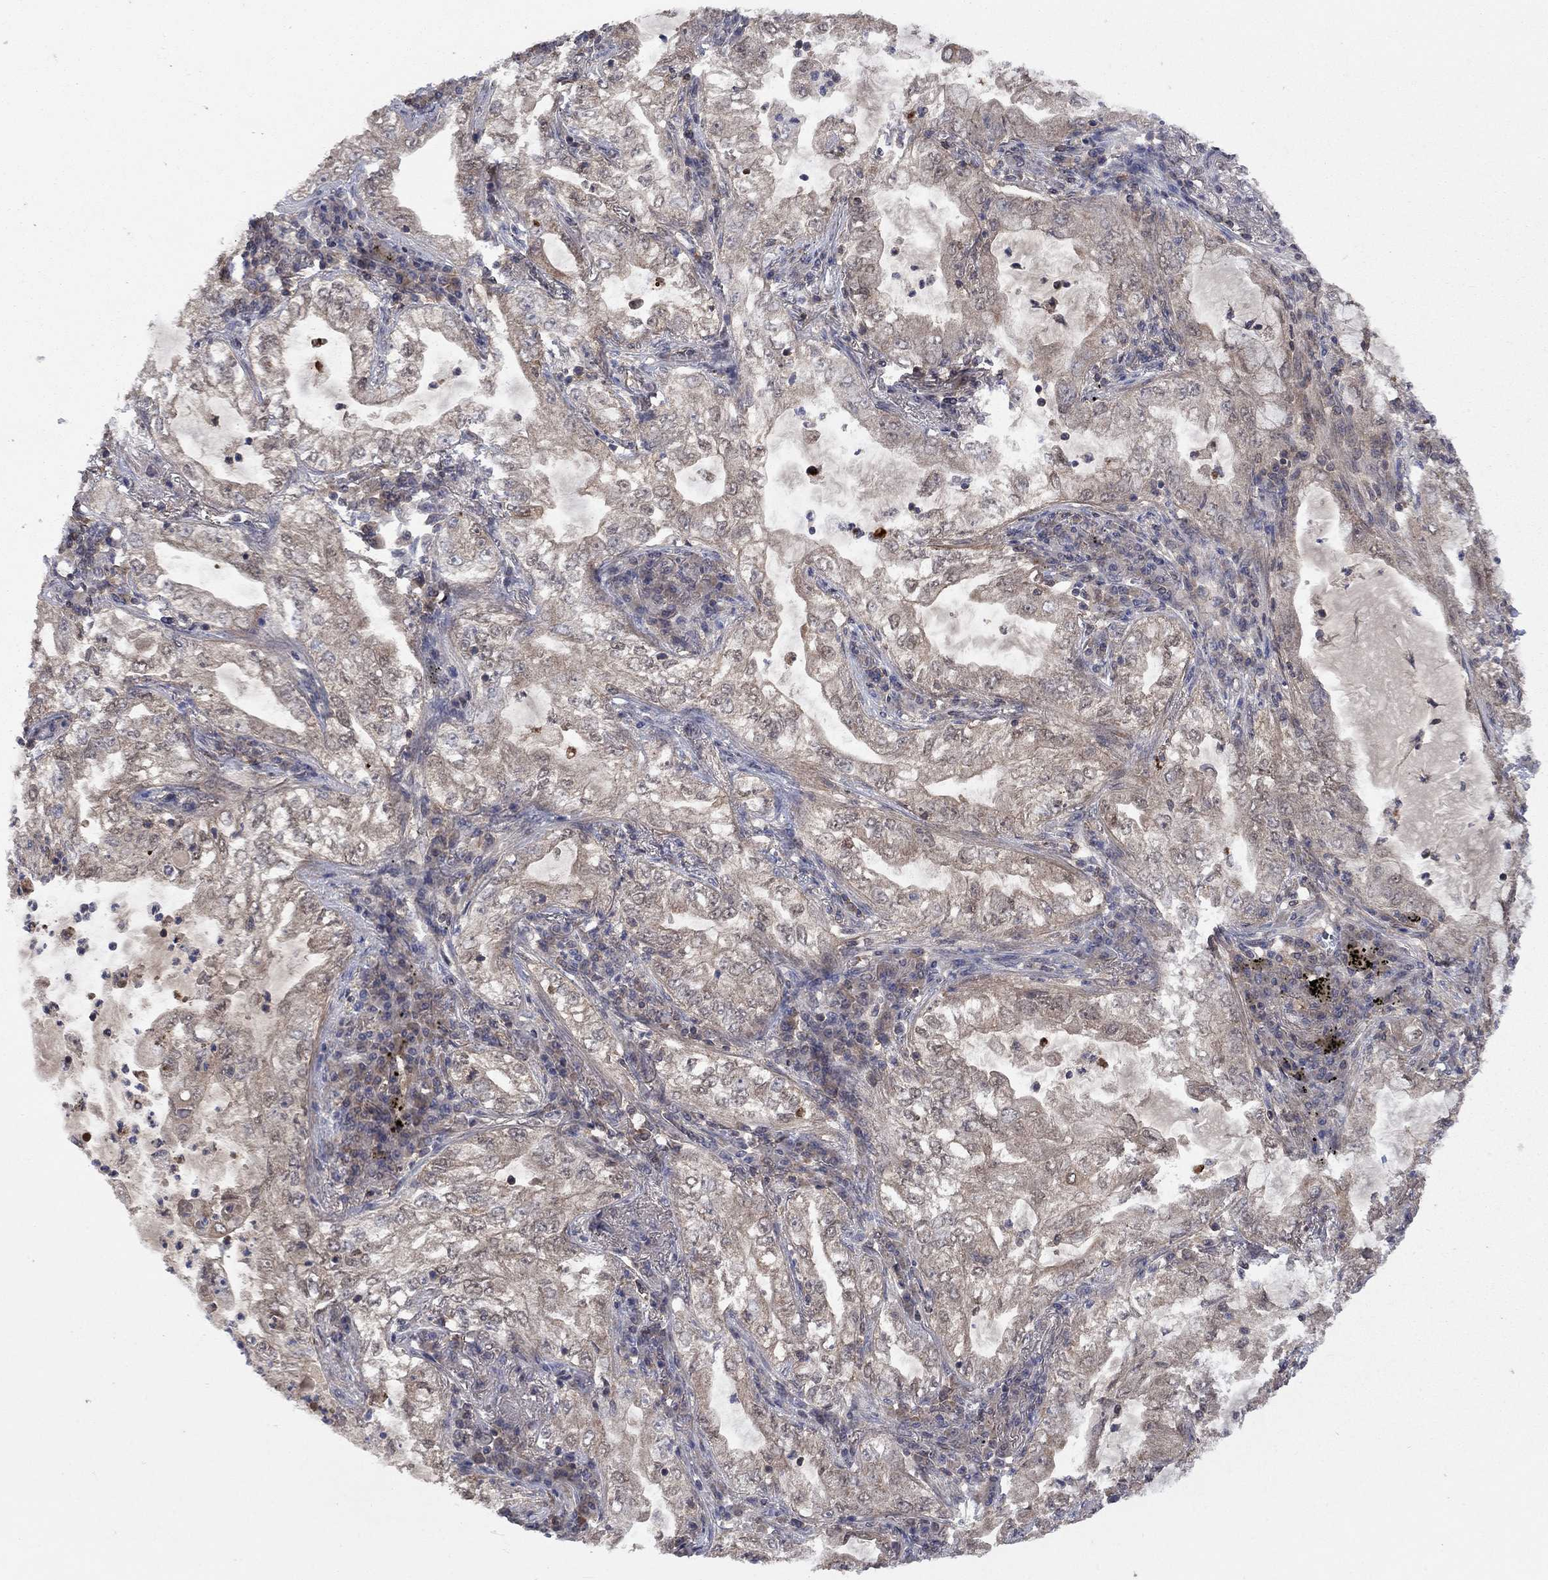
{"staining": {"intensity": "weak", "quantity": "<25%", "location": "cytoplasmic/membranous"}, "tissue": "lung cancer", "cell_type": "Tumor cells", "image_type": "cancer", "snomed": [{"axis": "morphology", "description": "Adenocarcinoma, NOS"}, {"axis": "topography", "description": "Lung"}], "caption": "Lung adenocarcinoma was stained to show a protein in brown. There is no significant positivity in tumor cells. (Brightfield microscopy of DAB (3,3'-diaminobenzidine) immunohistochemistry (IHC) at high magnification).", "gene": "IAH1", "patient": {"sex": "female", "age": 73}}